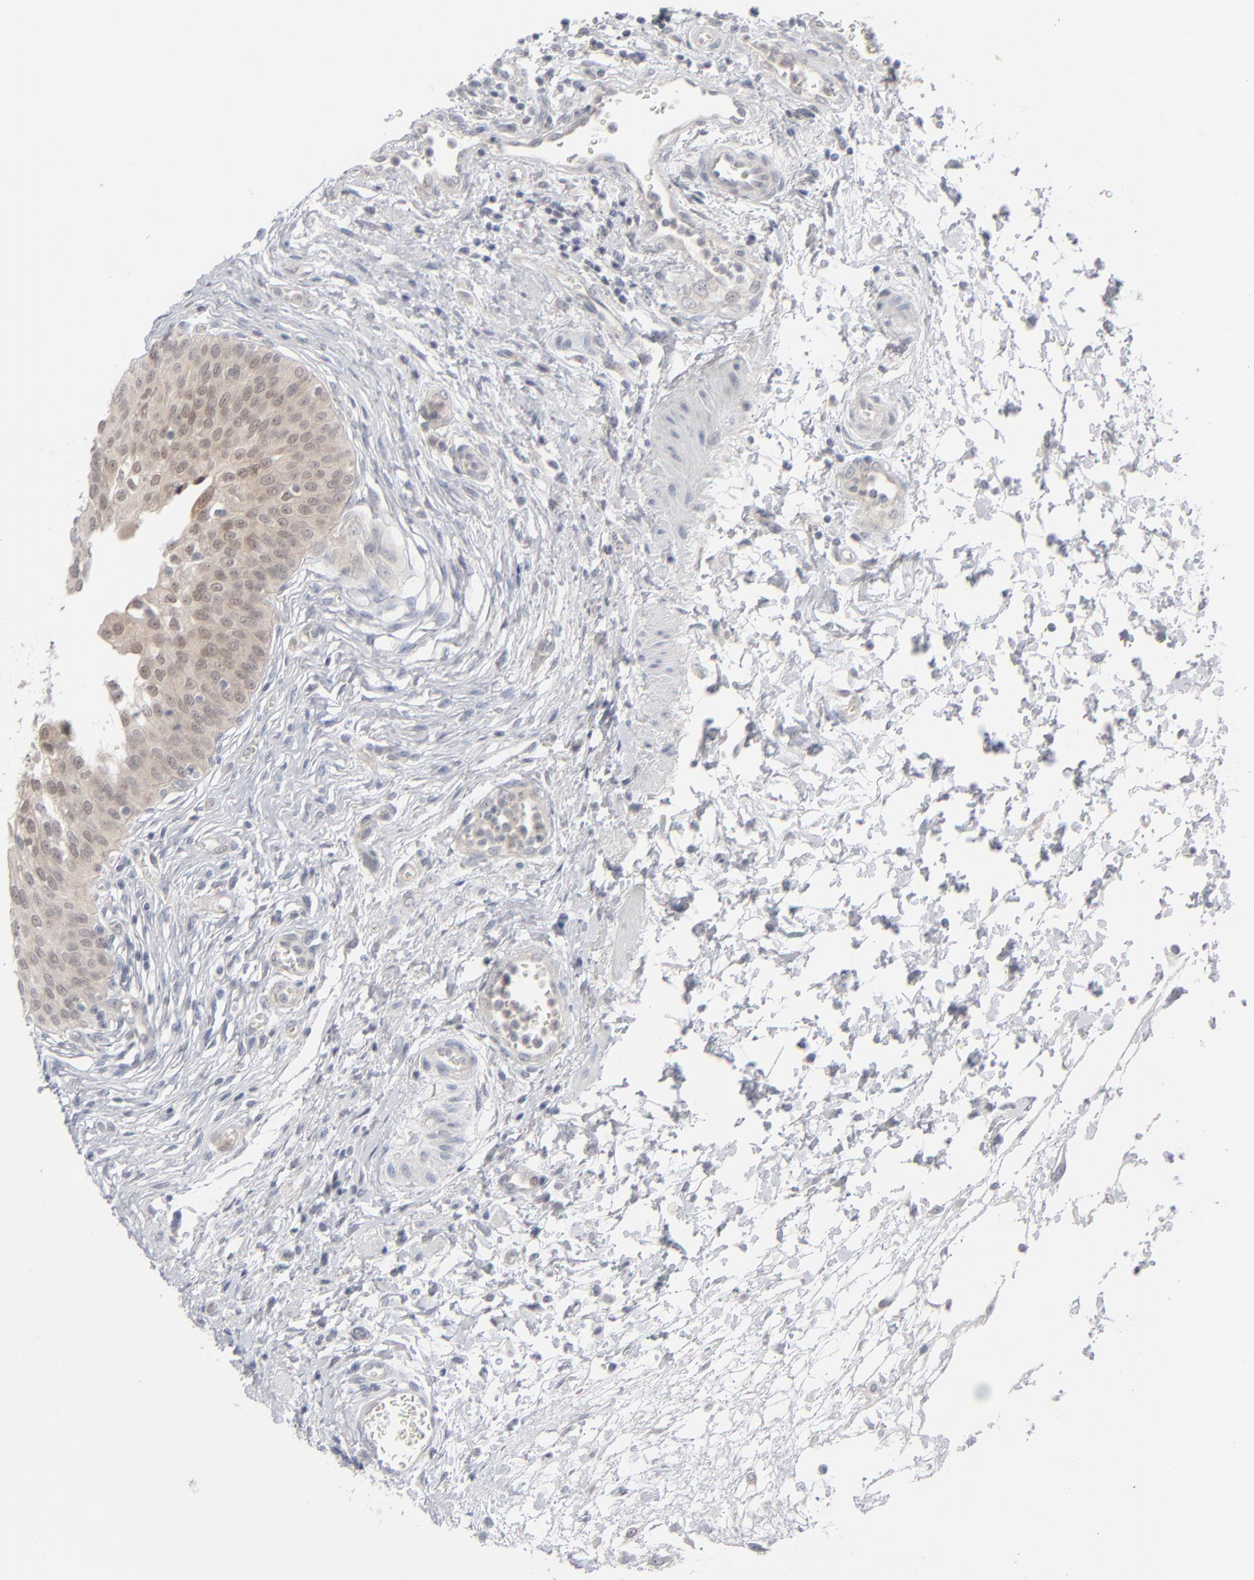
{"staining": {"intensity": "moderate", "quantity": "25%-75%", "location": "cytoplasmic/membranous,nuclear"}, "tissue": "urinary bladder", "cell_type": "Urothelial cells", "image_type": "normal", "snomed": [{"axis": "morphology", "description": "Normal tissue, NOS"}, {"axis": "topography", "description": "Smooth muscle"}, {"axis": "topography", "description": "Urinary bladder"}], "caption": "Immunohistochemistry of unremarkable human urinary bladder displays medium levels of moderate cytoplasmic/membranous,nuclear positivity in approximately 25%-75% of urothelial cells.", "gene": "POF1B", "patient": {"sex": "male", "age": 35}}